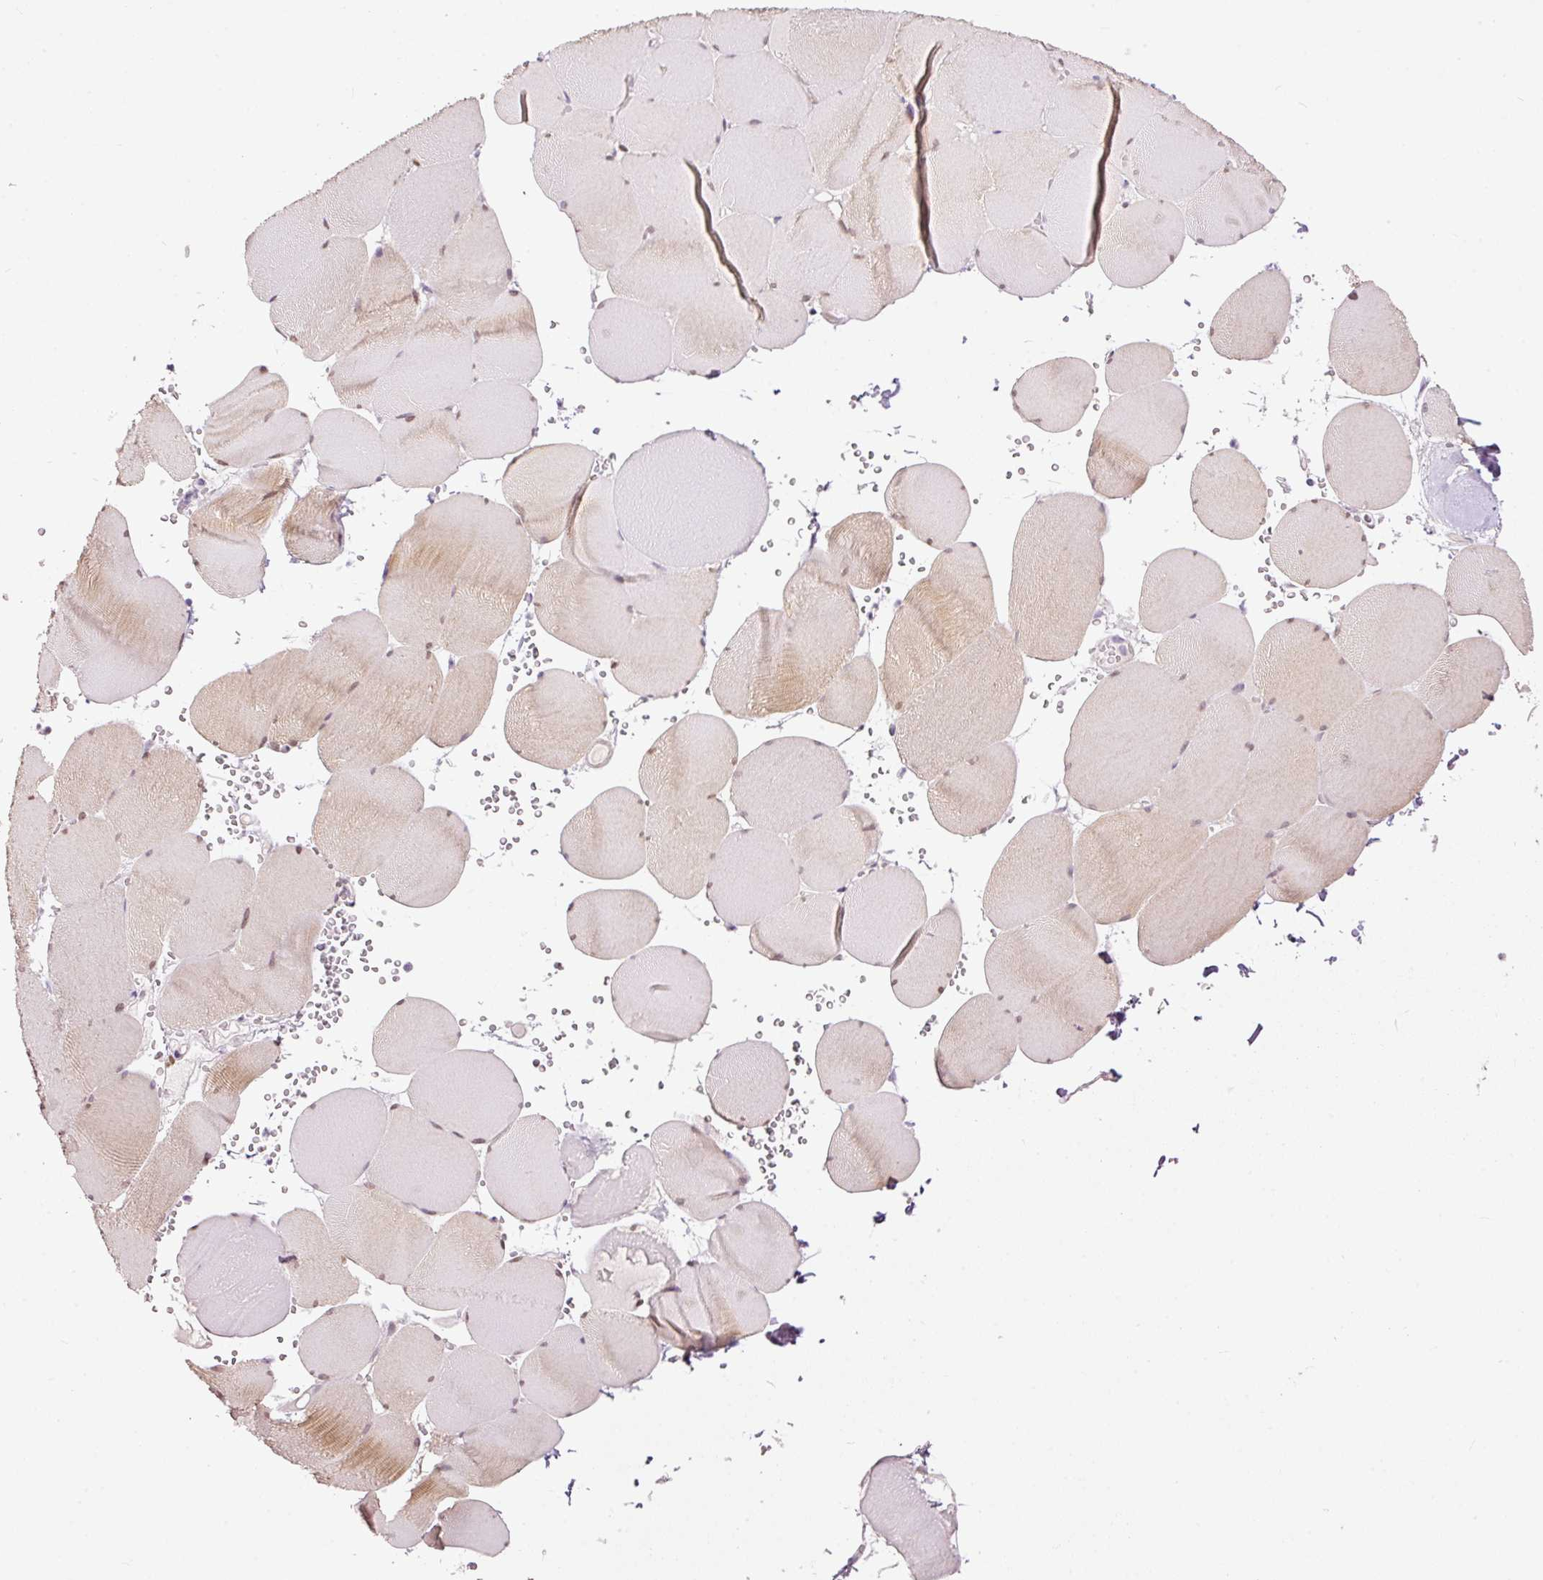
{"staining": {"intensity": "moderate", "quantity": "<25%", "location": "cytoplasmic/membranous"}, "tissue": "skeletal muscle", "cell_type": "Myocytes", "image_type": "normal", "snomed": [{"axis": "morphology", "description": "Normal tissue, NOS"}, {"axis": "topography", "description": "Skeletal muscle"}, {"axis": "topography", "description": "Head-Neck"}], "caption": "Normal skeletal muscle reveals moderate cytoplasmic/membranous positivity in about <25% of myocytes, visualized by immunohistochemistry. The staining was performed using DAB to visualize the protein expression in brown, while the nuclei were stained in blue with hematoxylin (Magnification: 20x).", "gene": "FCRL4", "patient": {"sex": "male", "age": 66}}